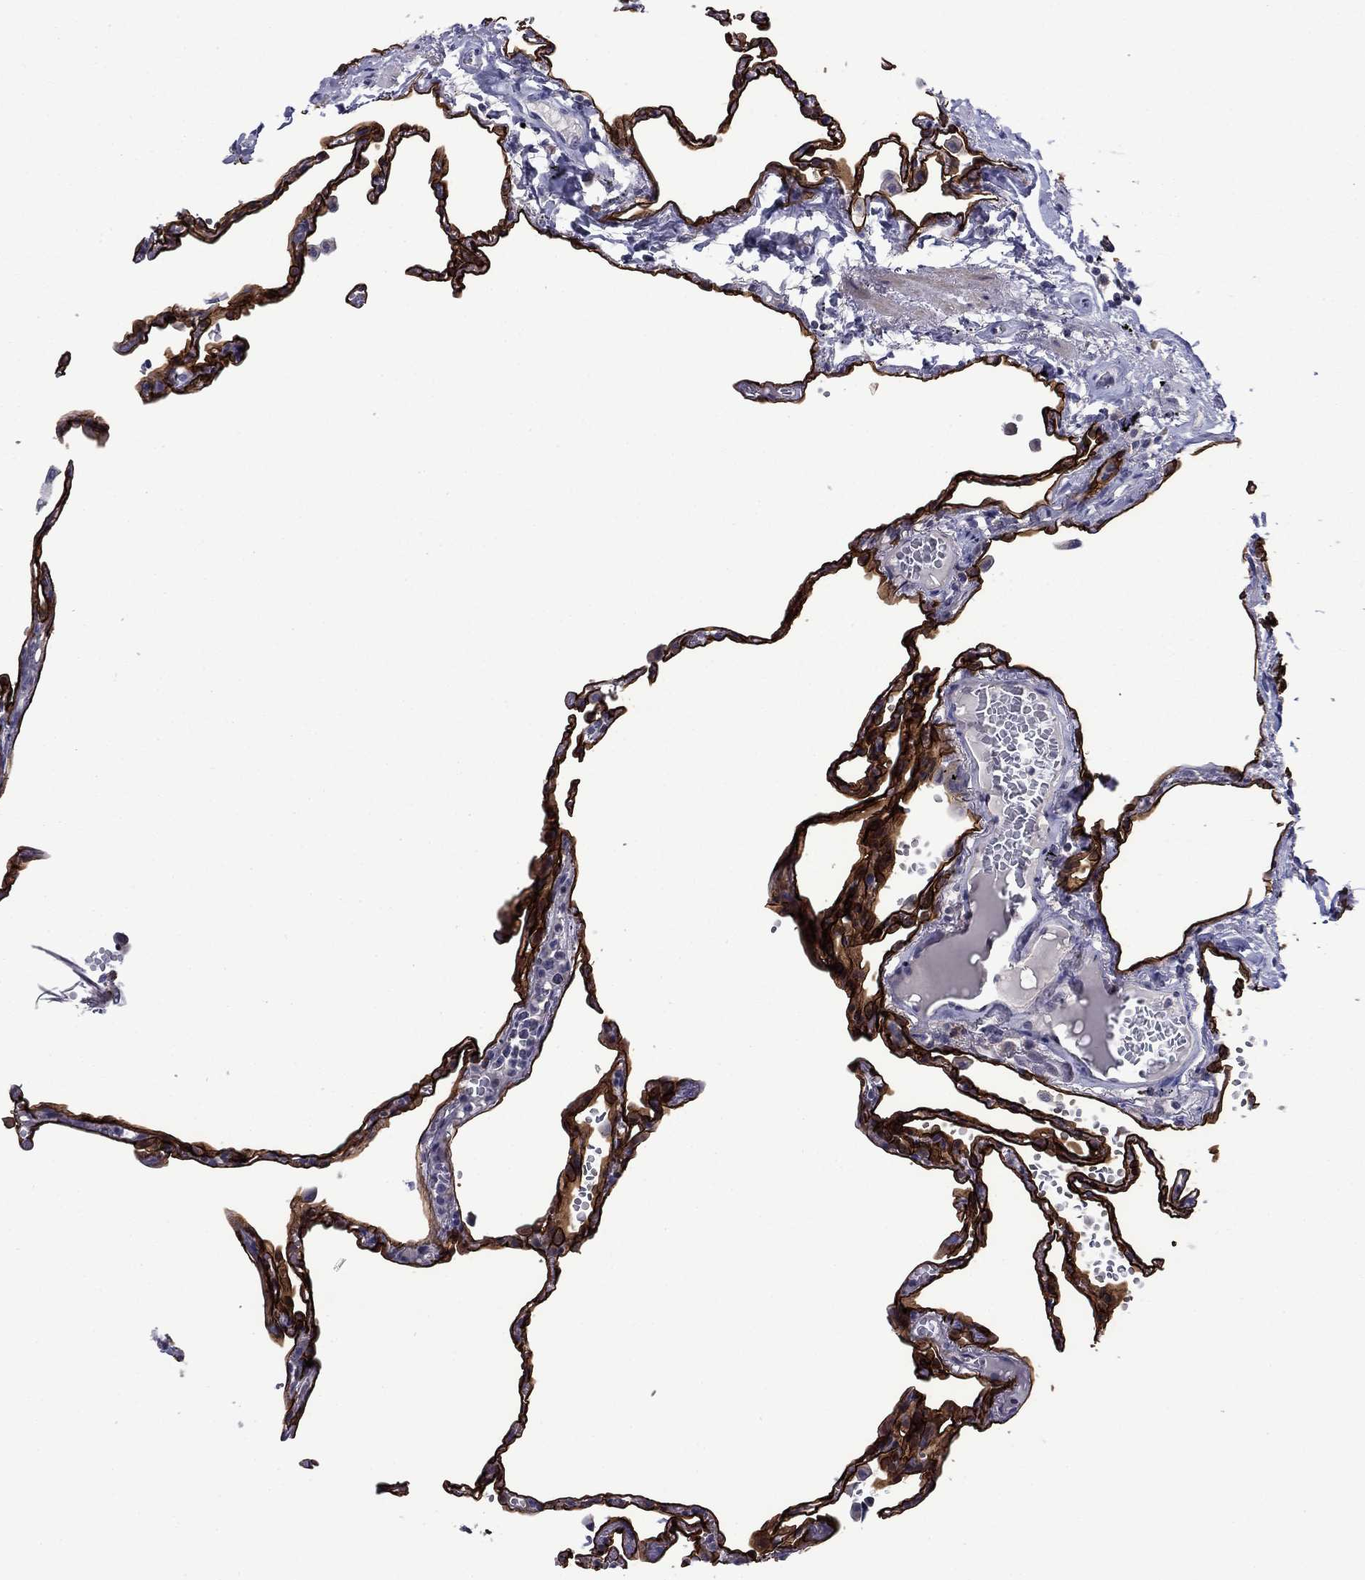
{"staining": {"intensity": "strong", "quantity": ">75%", "location": "cytoplasmic/membranous"}, "tissue": "lung", "cell_type": "Alveolar cells", "image_type": "normal", "snomed": [{"axis": "morphology", "description": "Normal tissue, NOS"}, {"axis": "topography", "description": "Lung"}], "caption": "An immunohistochemistry photomicrograph of normal tissue is shown. Protein staining in brown labels strong cytoplasmic/membranous positivity in lung within alveolar cells.", "gene": "LMO7", "patient": {"sex": "male", "age": 78}}